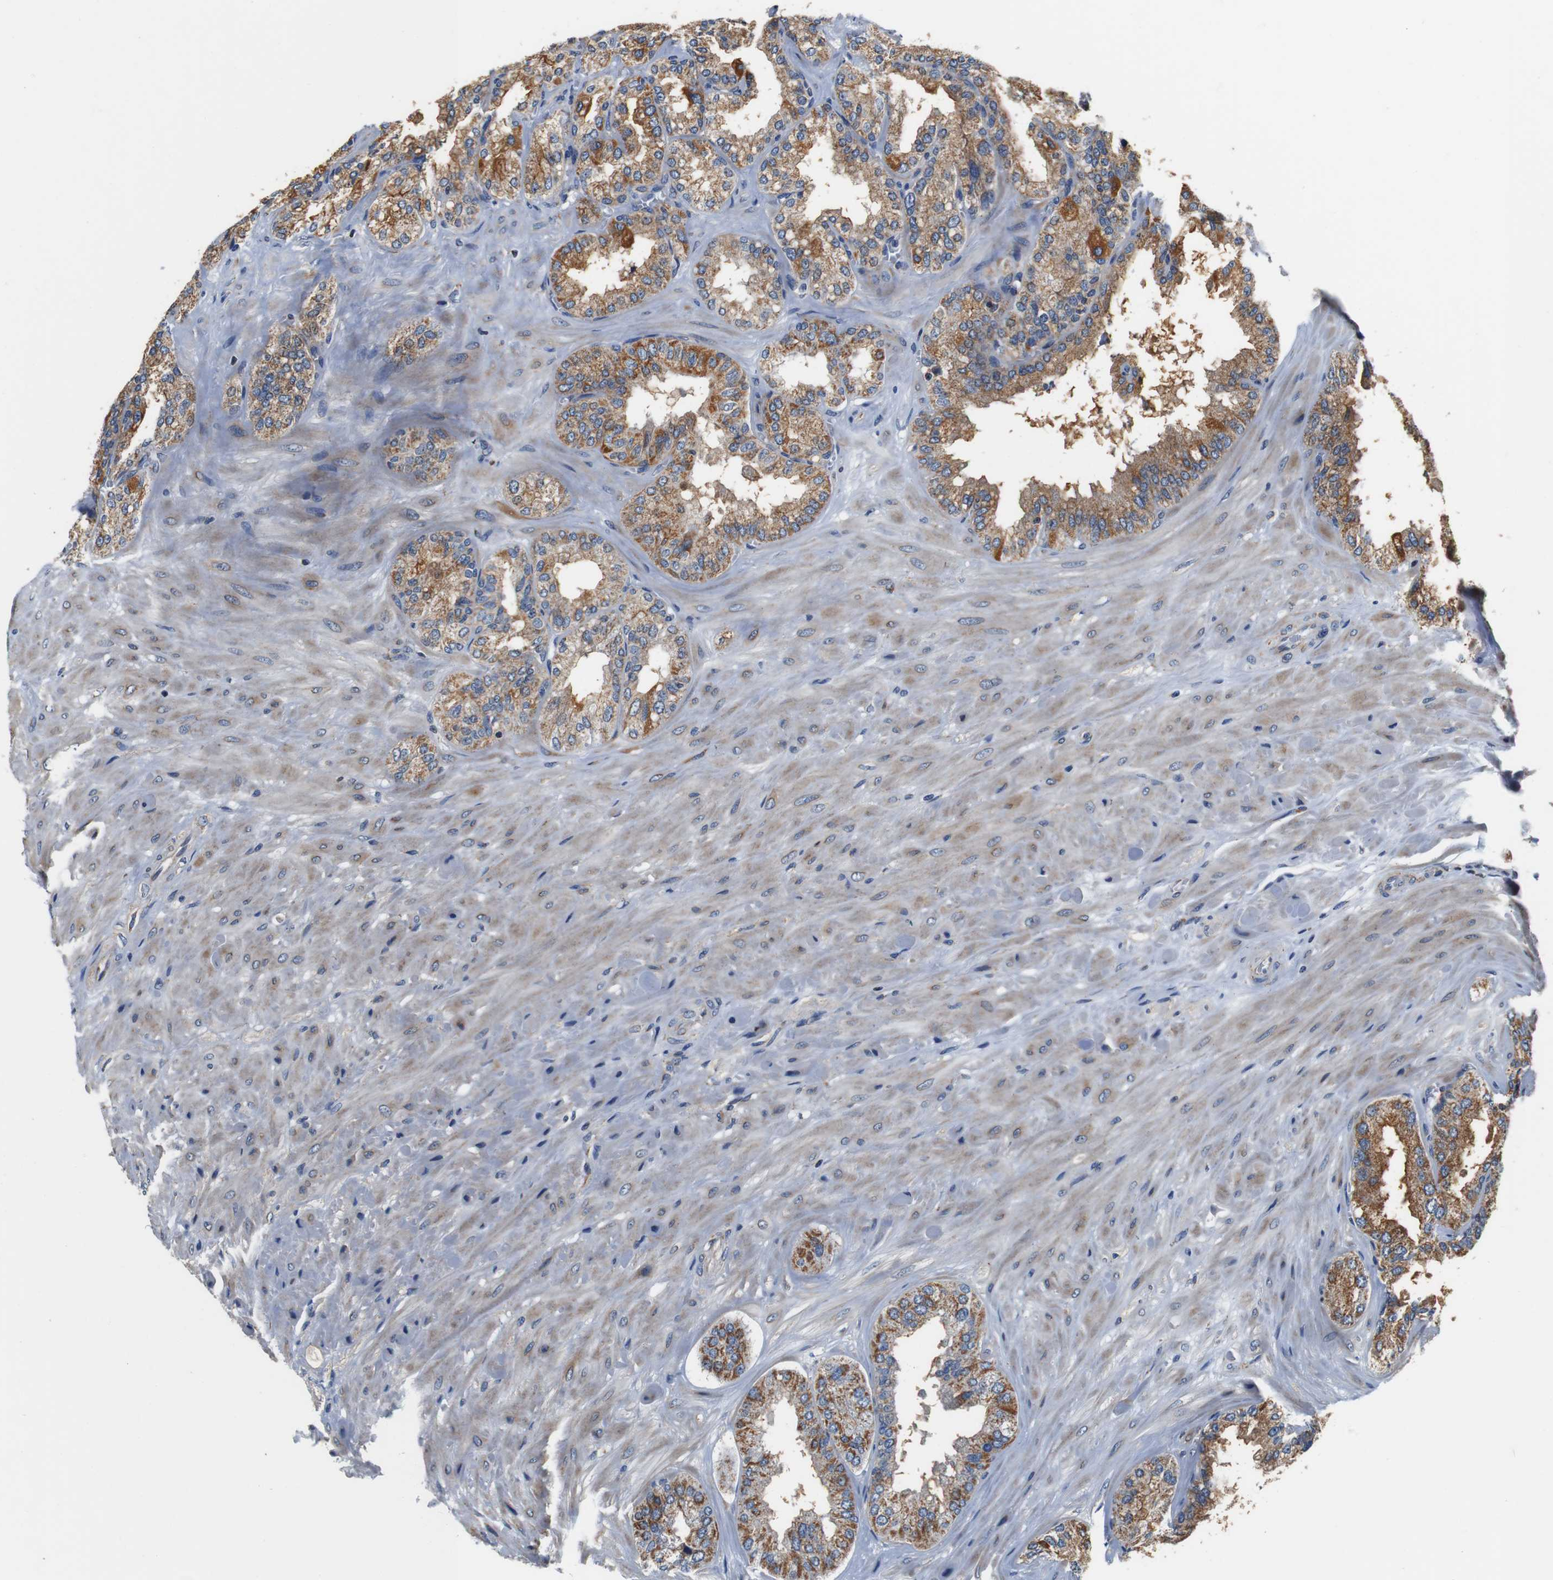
{"staining": {"intensity": "moderate", "quantity": ">75%", "location": "cytoplasmic/membranous"}, "tissue": "seminal vesicle", "cell_type": "Glandular cells", "image_type": "normal", "snomed": [{"axis": "morphology", "description": "Normal tissue, NOS"}, {"axis": "topography", "description": "Prostate"}, {"axis": "topography", "description": "Seminal veicle"}], "caption": "Benign seminal vesicle displays moderate cytoplasmic/membranous expression in about >75% of glandular cells (Stains: DAB (3,3'-diaminobenzidine) in brown, nuclei in blue, Microscopy: brightfield microscopy at high magnification)..", "gene": "LRP4", "patient": {"sex": "male", "age": 51}}